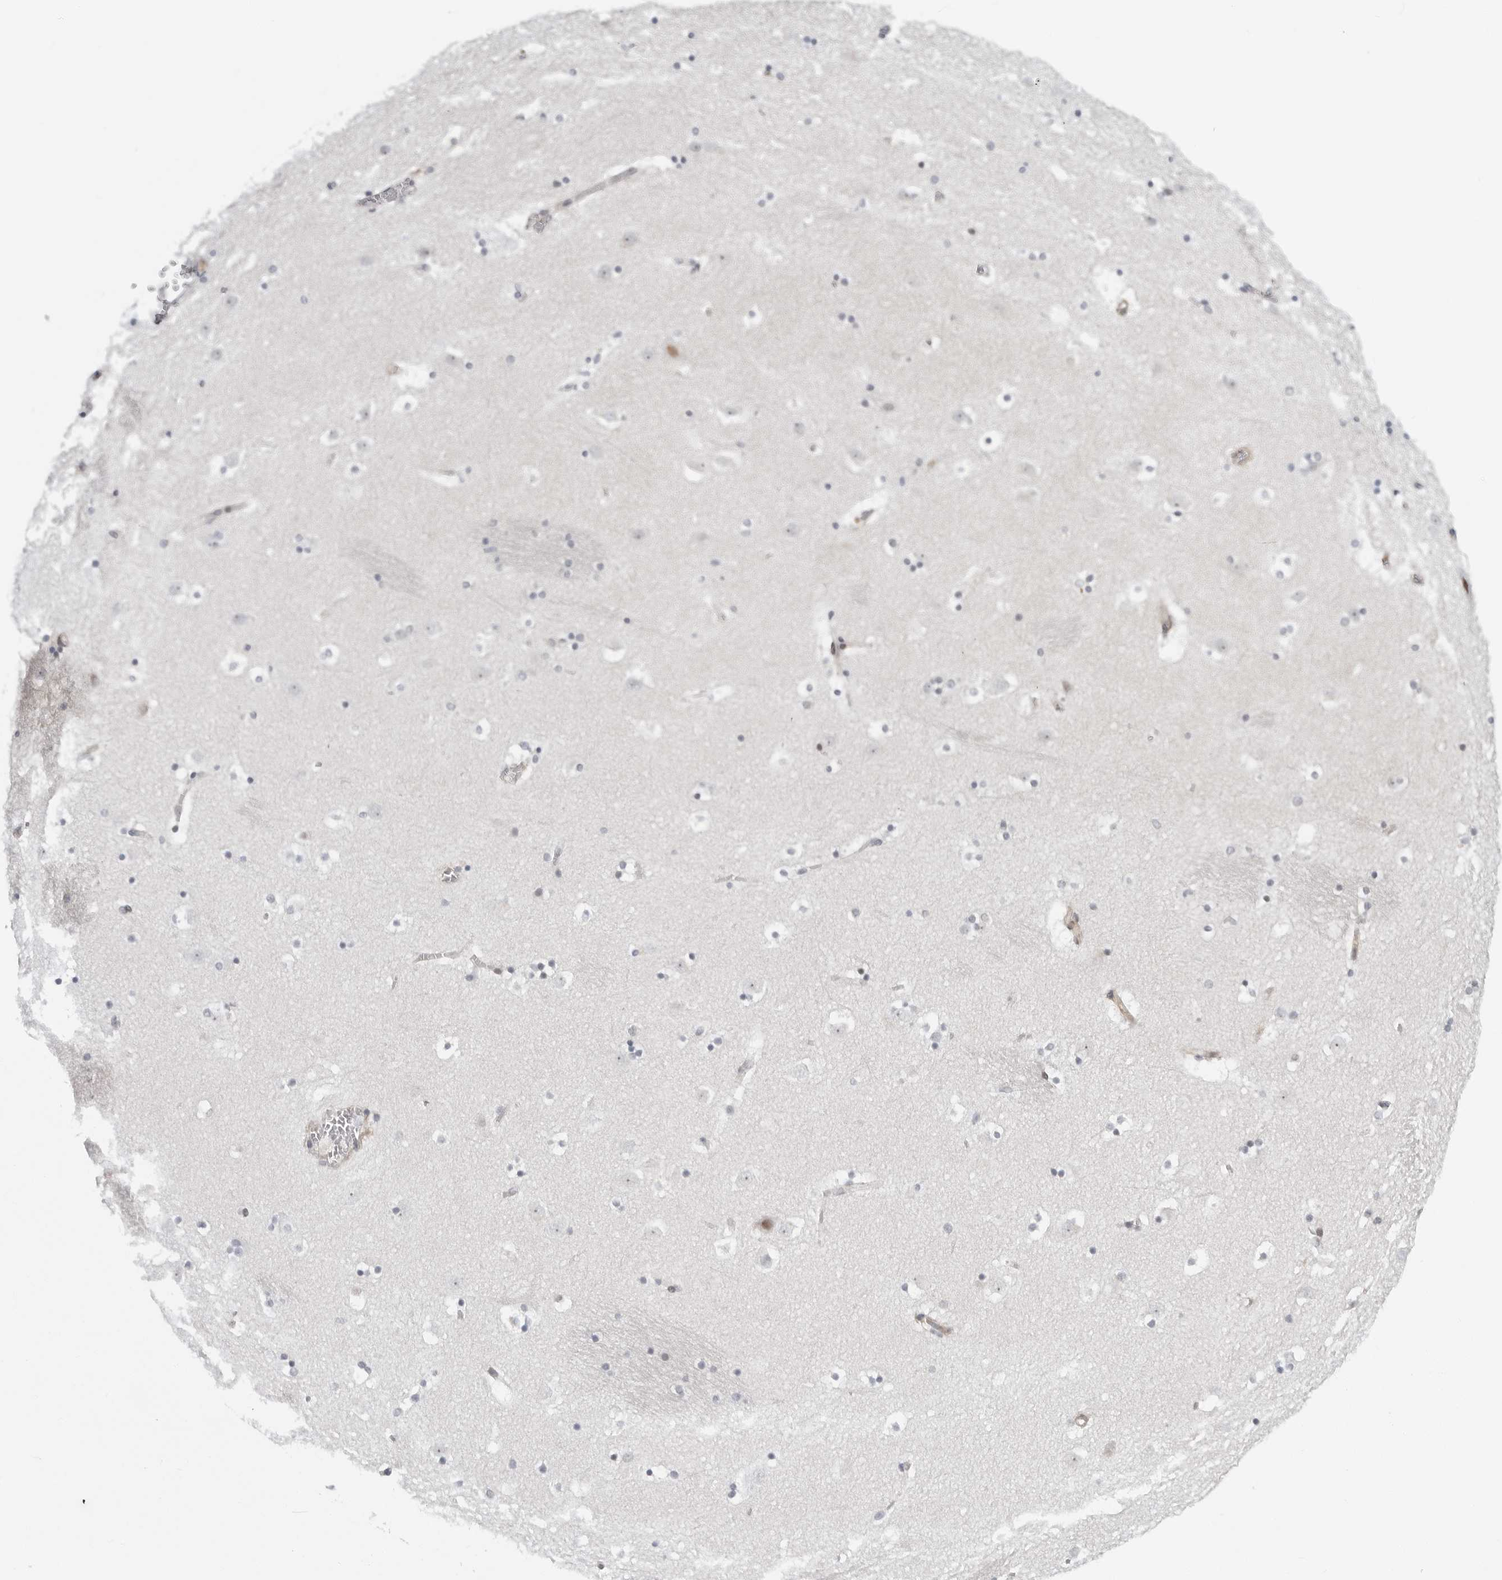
{"staining": {"intensity": "negative", "quantity": "none", "location": "none"}, "tissue": "caudate", "cell_type": "Glial cells", "image_type": "normal", "snomed": [{"axis": "morphology", "description": "Normal tissue, NOS"}, {"axis": "topography", "description": "Lateral ventricle wall"}], "caption": "This is a image of immunohistochemistry staining of unremarkable caudate, which shows no staining in glial cells.", "gene": "FAM135B", "patient": {"sex": "male", "age": 45}}